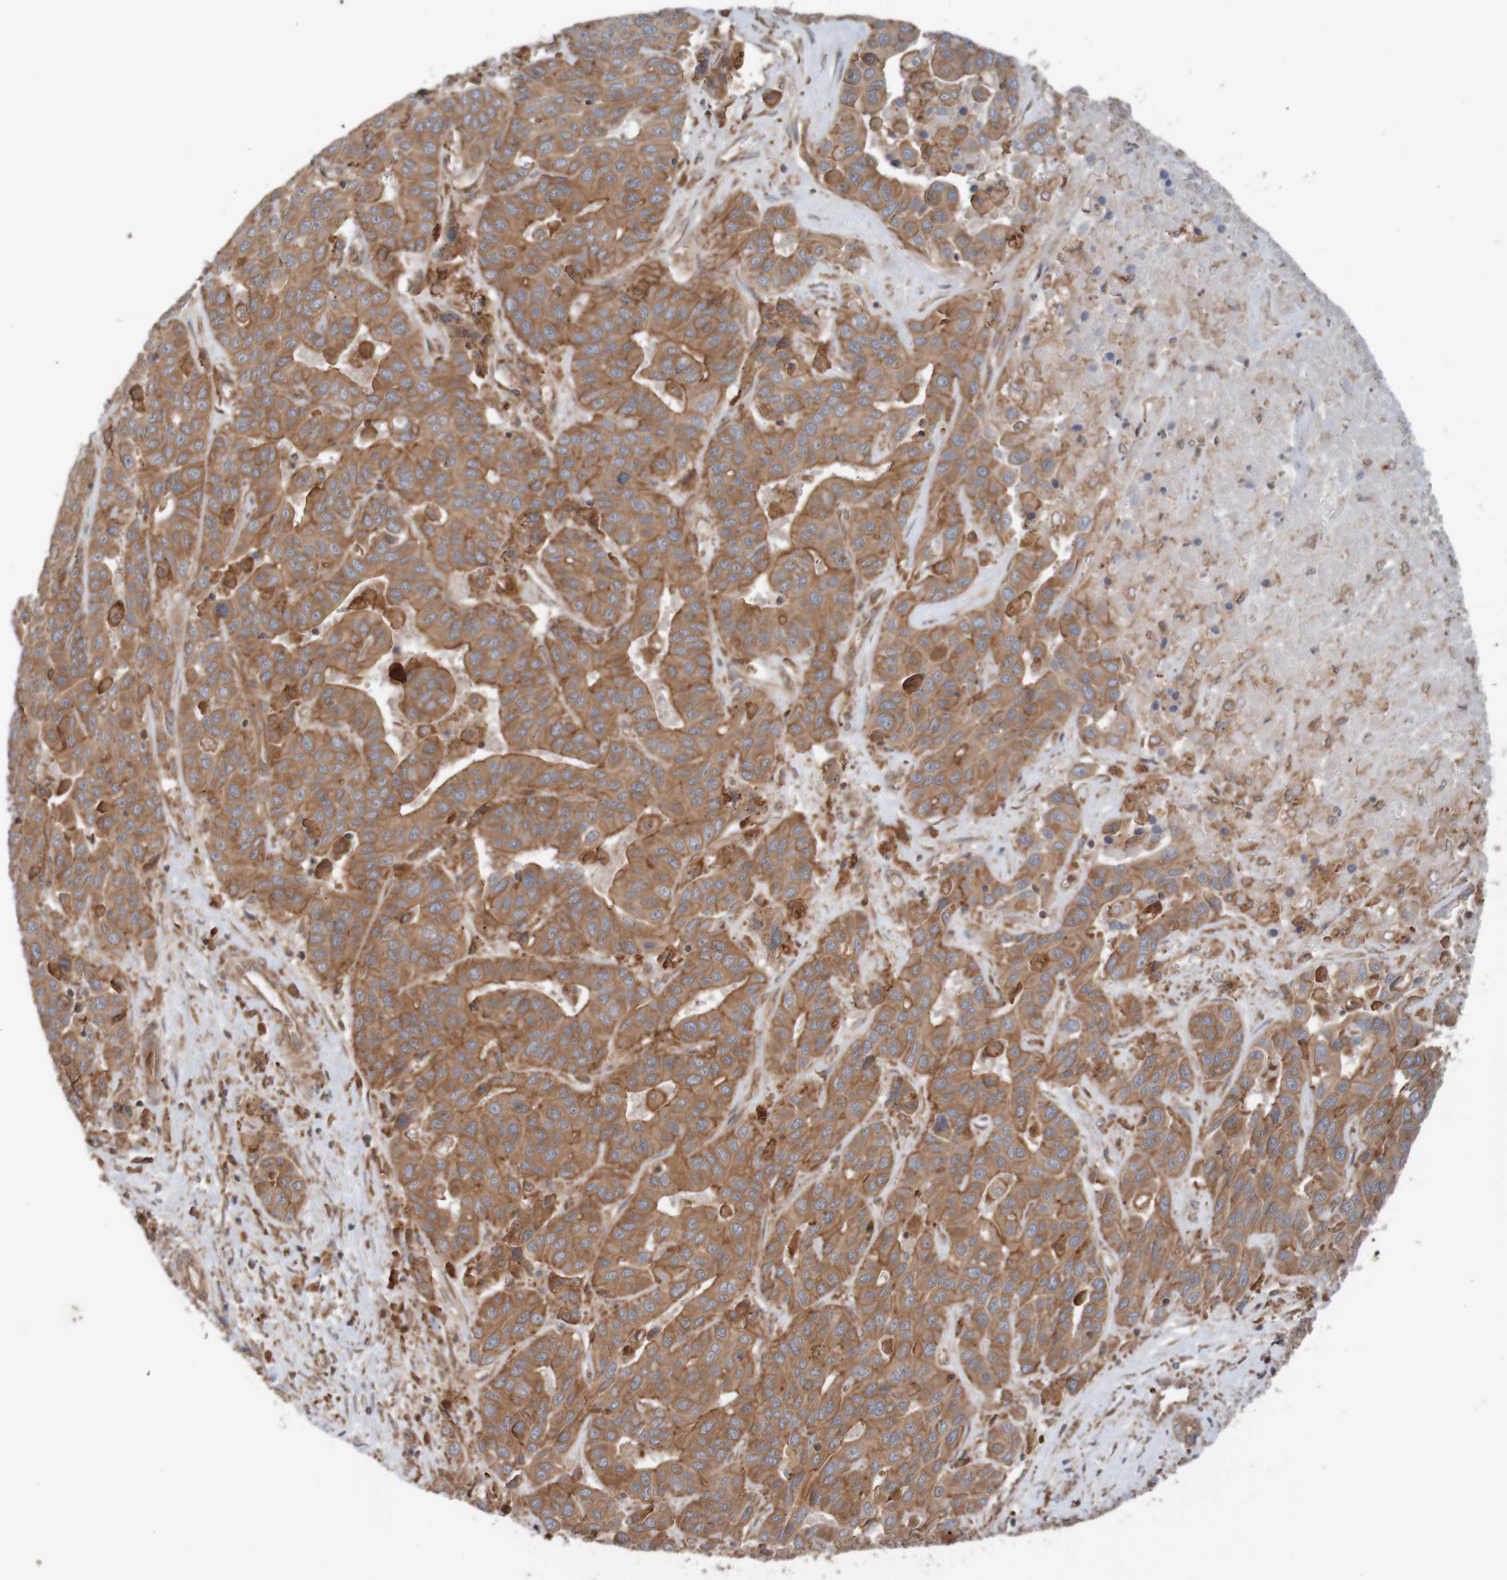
{"staining": {"intensity": "weak", "quantity": ">75%", "location": "cytoplasmic/membranous"}, "tissue": "liver cancer", "cell_type": "Tumor cells", "image_type": "cancer", "snomed": [{"axis": "morphology", "description": "Cholangiocarcinoma"}, {"axis": "topography", "description": "Liver"}], "caption": "DAB immunohistochemical staining of liver cholangiocarcinoma displays weak cytoplasmic/membranous protein expression in approximately >75% of tumor cells. Using DAB (3,3'-diaminobenzidine) (brown) and hematoxylin (blue) stains, captured at high magnification using brightfield microscopy.", "gene": "ARHGEF11", "patient": {"sex": "female", "age": 52}}